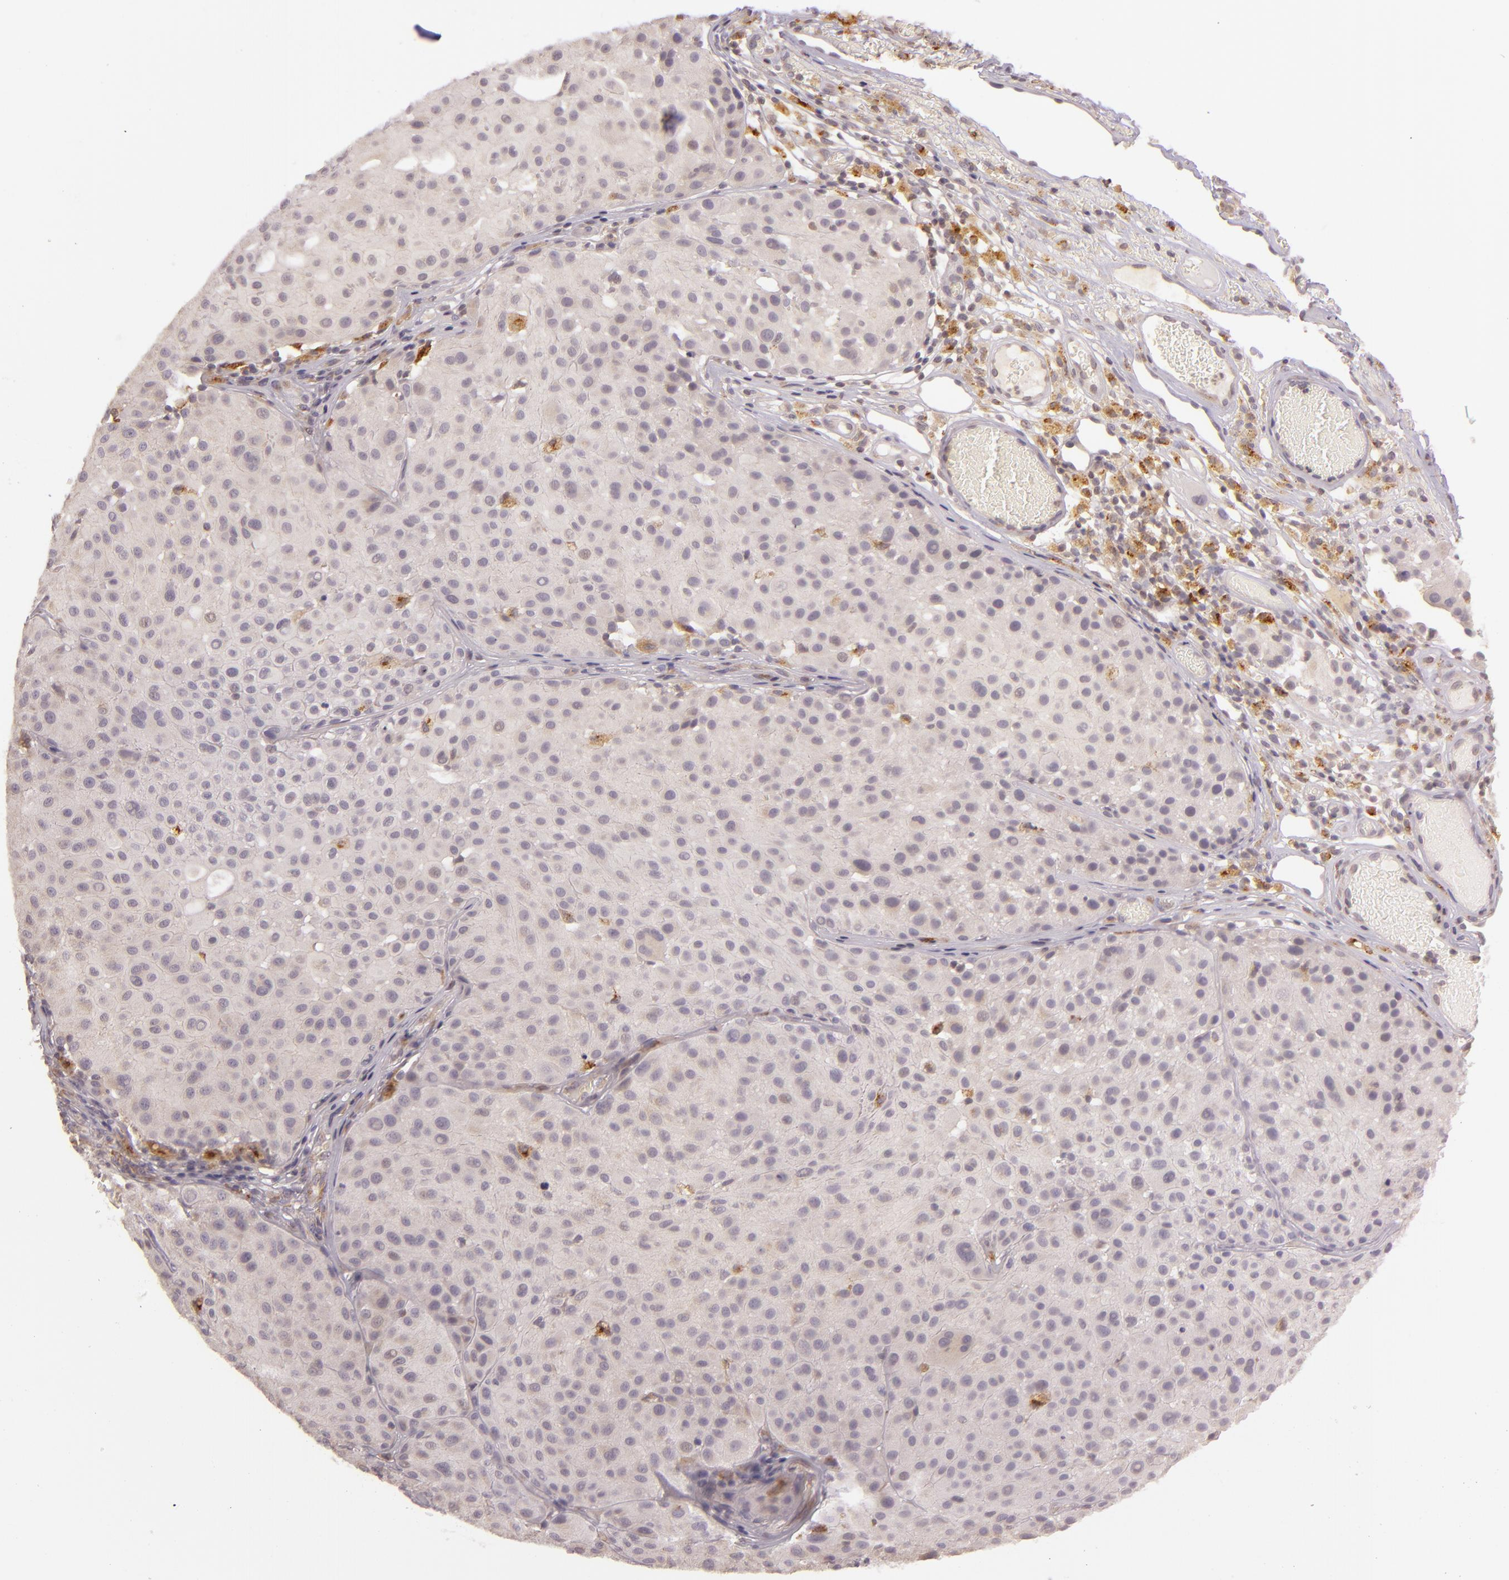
{"staining": {"intensity": "weak", "quantity": ">75%", "location": "cytoplasmic/membranous"}, "tissue": "melanoma", "cell_type": "Tumor cells", "image_type": "cancer", "snomed": [{"axis": "morphology", "description": "Malignant melanoma, NOS"}, {"axis": "topography", "description": "Skin"}], "caption": "Protein expression by immunohistochemistry (IHC) shows weak cytoplasmic/membranous positivity in about >75% of tumor cells in melanoma.", "gene": "LGMN", "patient": {"sex": "male", "age": 36}}